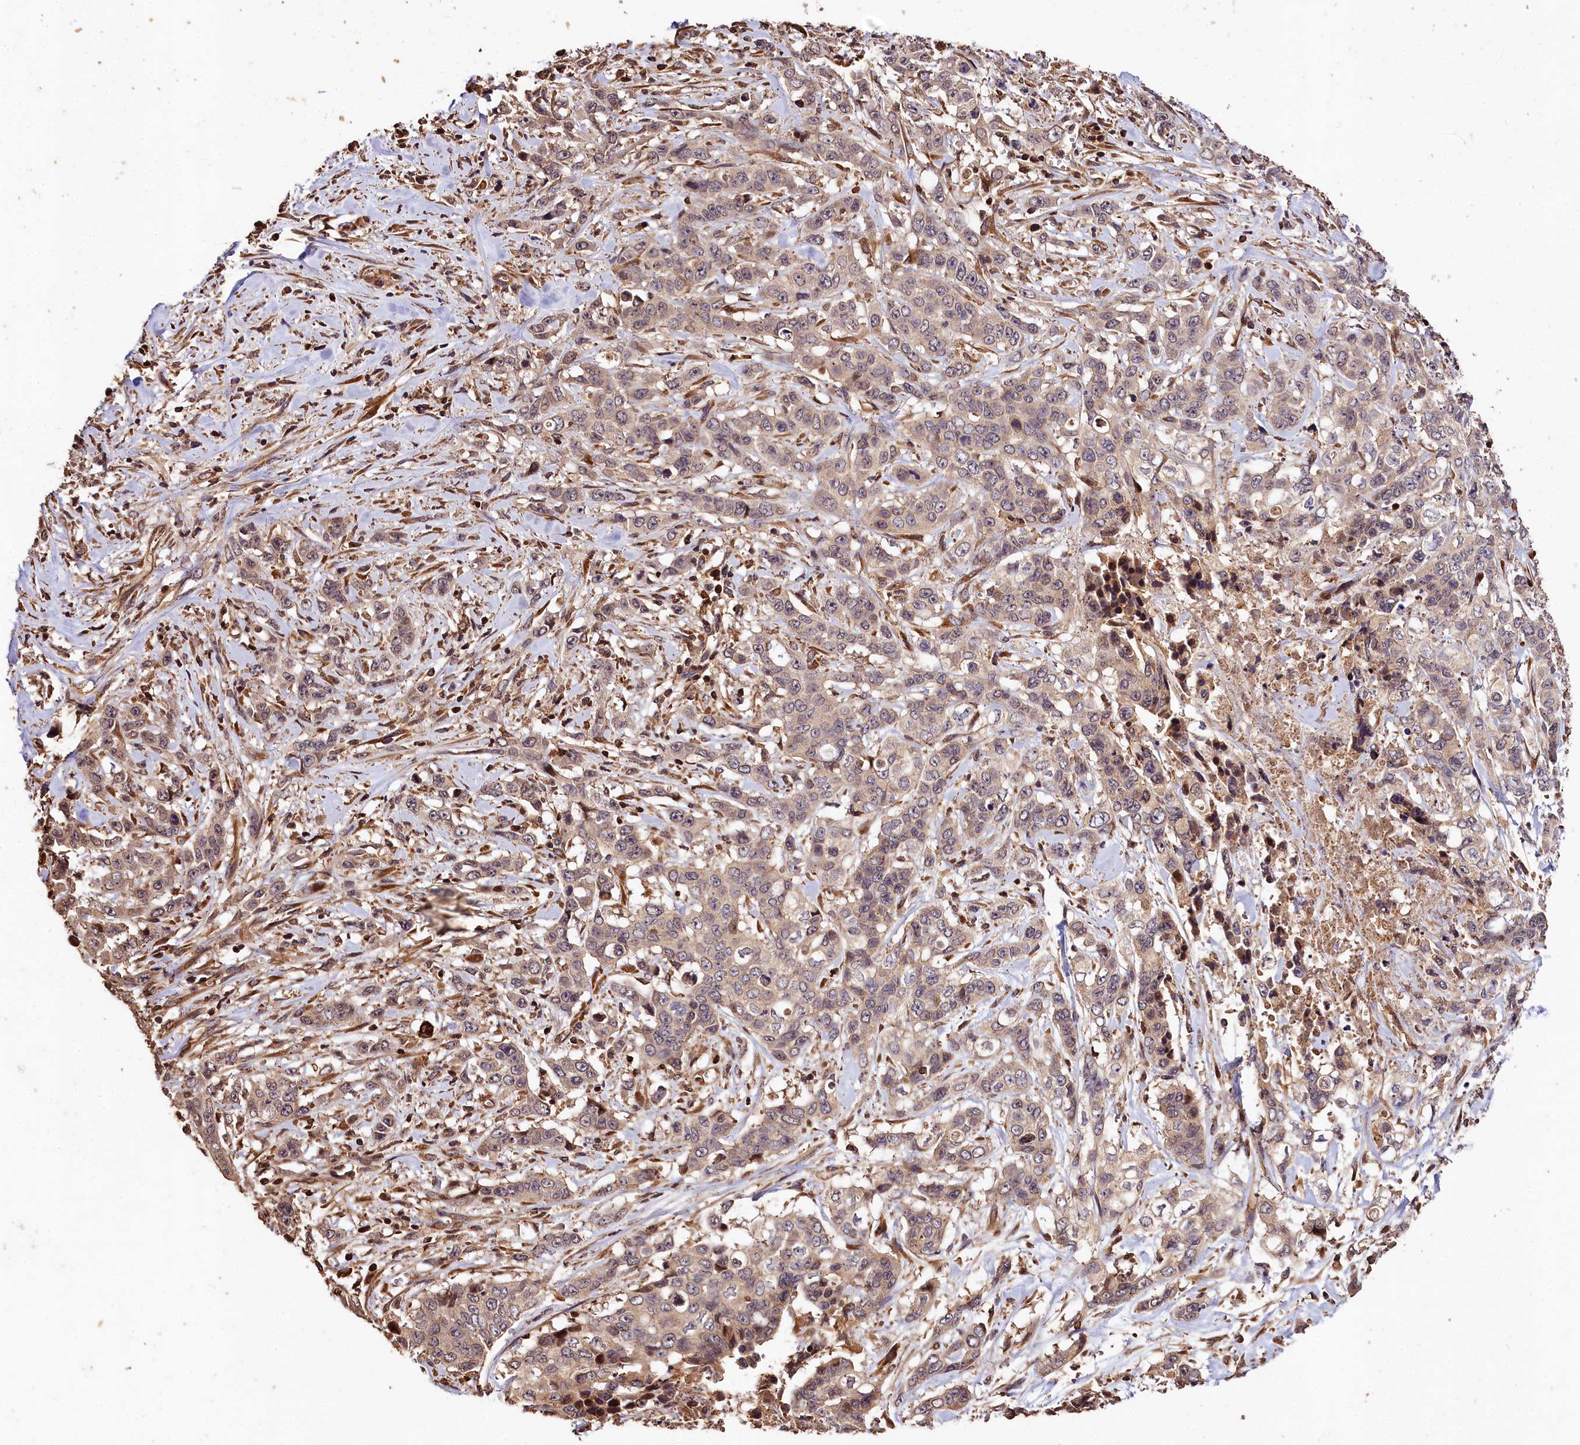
{"staining": {"intensity": "negative", "quantity": "none", "location": "none"}, "tissue": "stomach cancer", "cell_type": "Tumor cells", "image_type": "cancer", "snomed": [{"axis": "morphology", "description": "Adenocarcinoma, NOS"}, {"axis": "topography", "description": "Stomach, upper"}], "caption": "Immunohistochemical staining of stomach cancer (adenocarcinoma) demonstrates no significant expression in tumor cells.", "gene": "KPTN", "patient": {"sex": "male", "age": 62}}